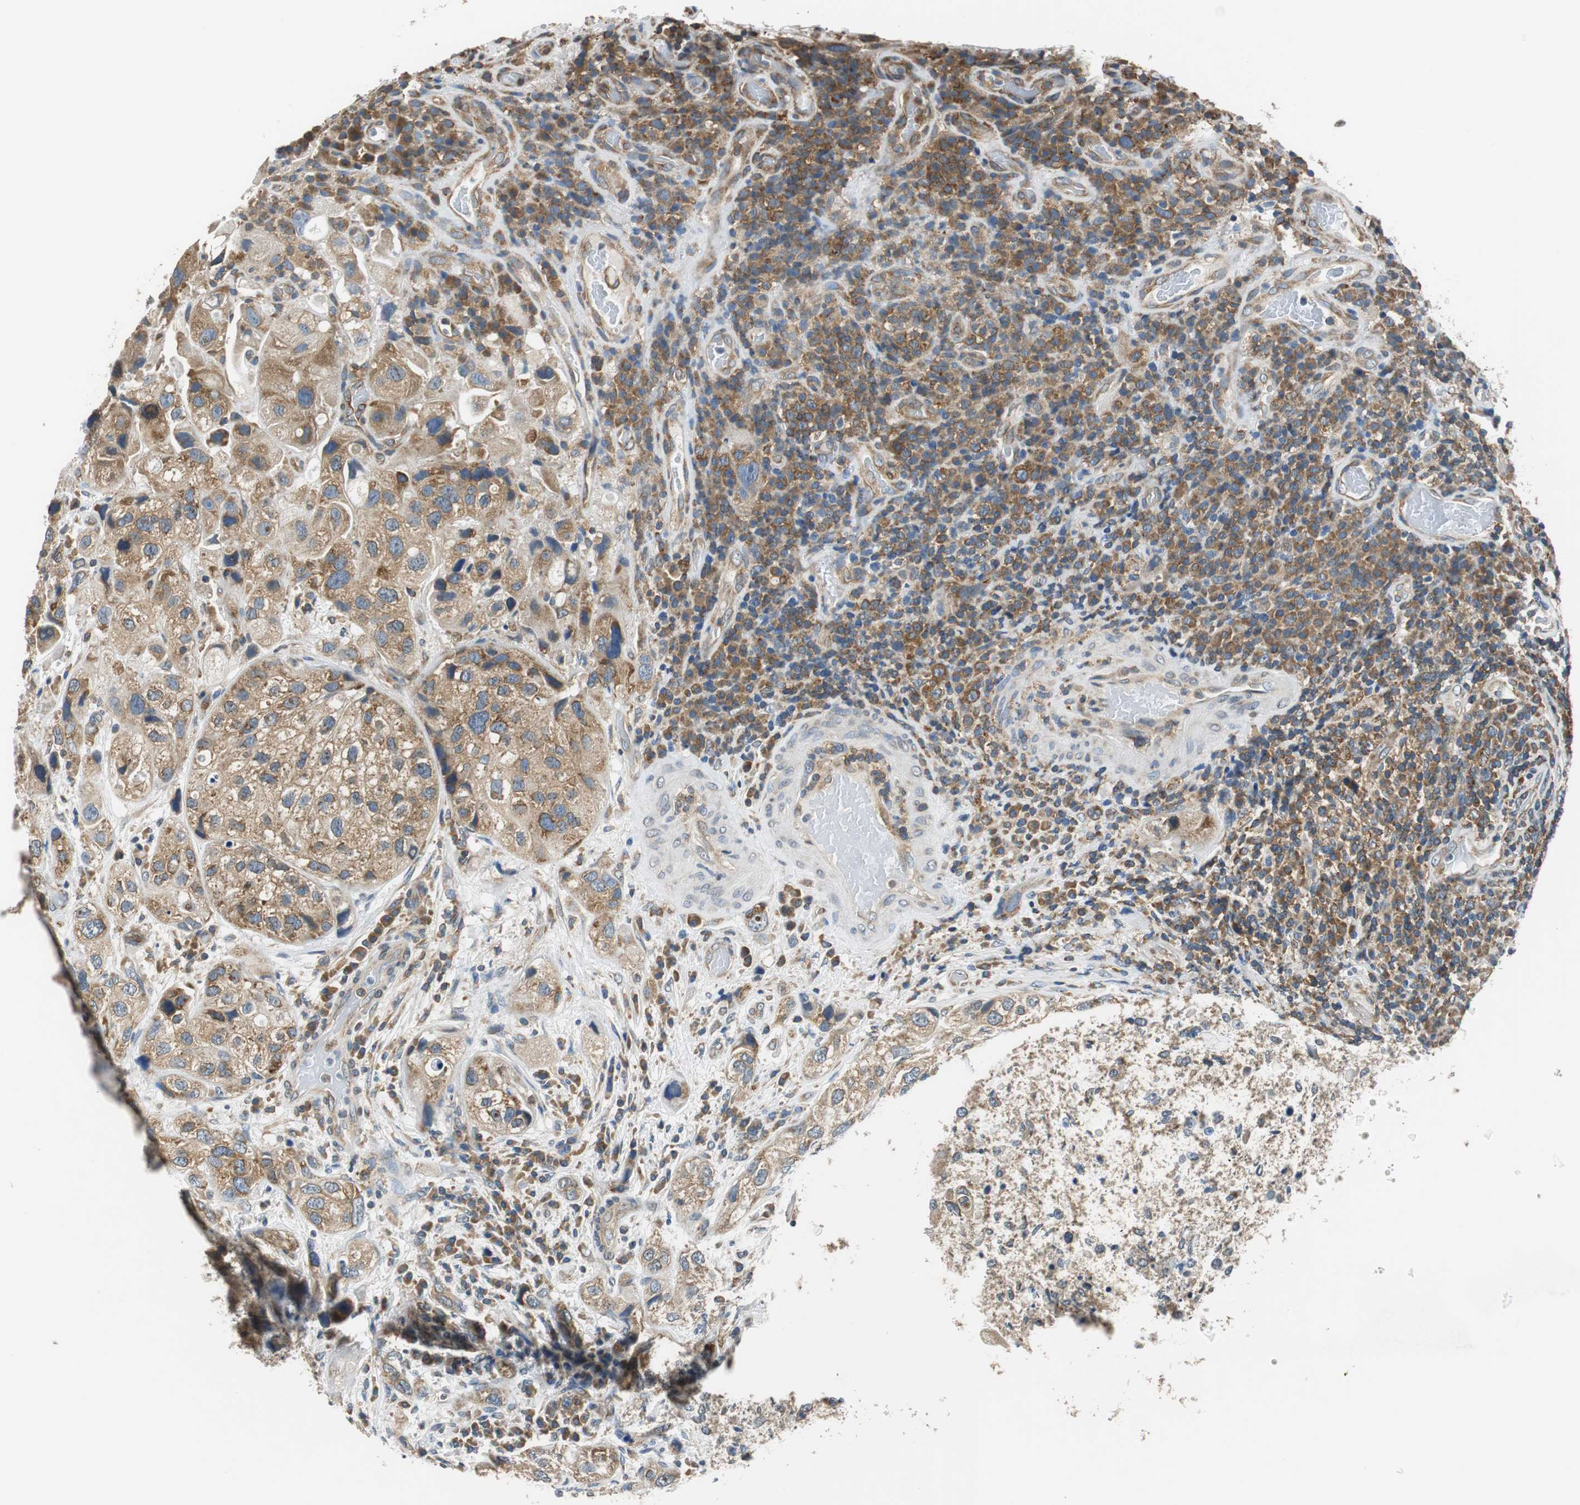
{"staining": {"intensity": "moderate", "quantity": ">75%", "location": "cytoplasmic/membranous"}, "tissue": "urothelial cancer", "cell_type": "Tumor cells", "image_type": "cancer", "snomed": [{"axis": "morphology", "description": "Urothelial carcinoma, High grade"}, {"axis": "topography", "description": "Urinary bladder"}], "caption": "Tumor cells demonstrate medium levels of moderate cytoplasmic/membranous staining in approximately >75% of cells in human urothelial cancer.", "gene": "CNOT3", "patient": {"sex": "female", "age": 64}}